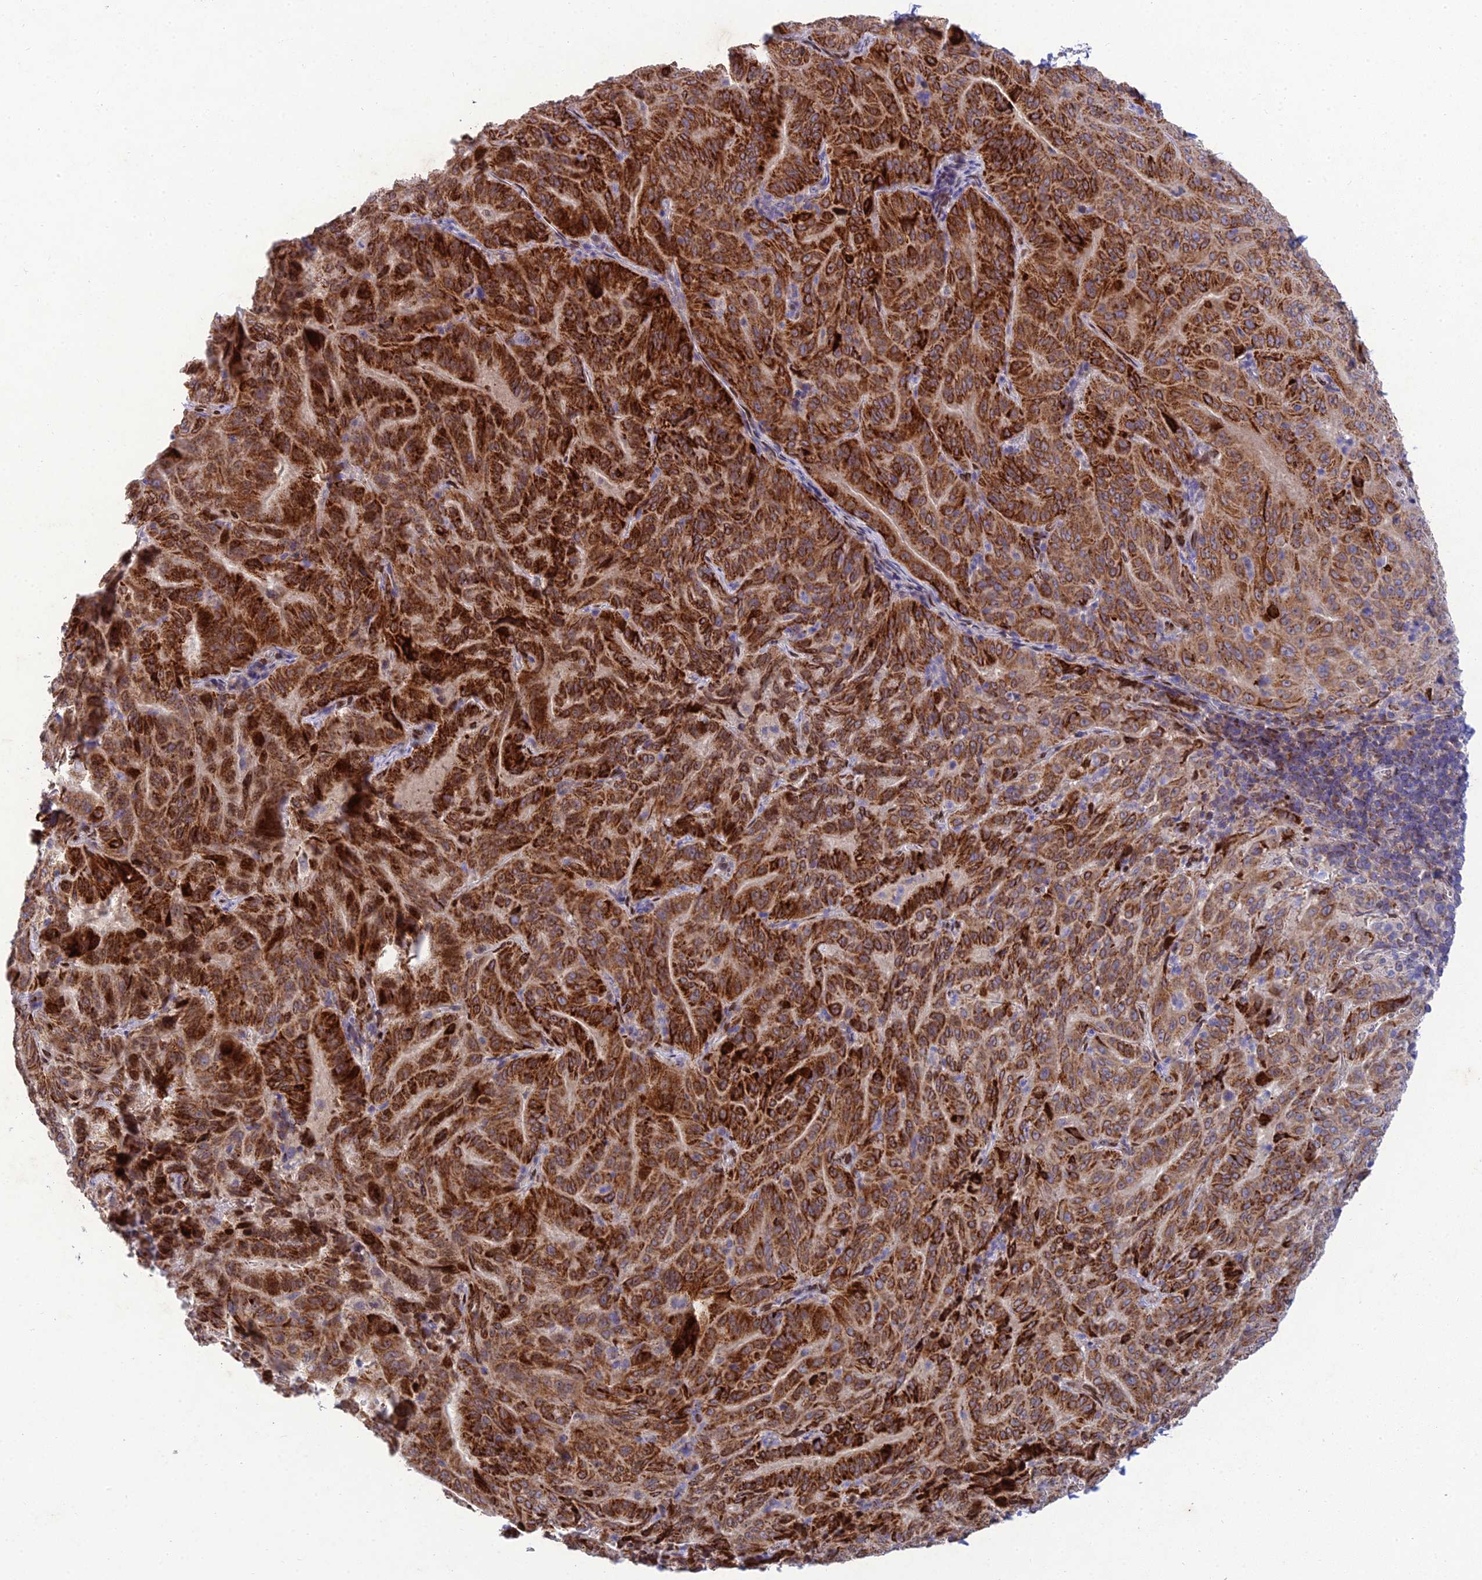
{"staining": {"intensity": "strong", "quantity": ">75%", "location": "cytoplasmic/membranous"}, "tissue": "pancreatic cancer", "cell_type": "Tumor cells", "image_type": "cancer", "snomed": [{"axis": "morphology", "description": "Adenocarcinoma, NOS"}, {"axis": "topography", "description": "Pancreas"}], "caption": "This image demonstrates immunohistochemistry staining of pancreatic cancer (adenocarcinoma), with high strong cytoplasmic/membranous staining in approximately >75% of tumor cells.", "gene": "MGAT2", "patient": {"sex": "male", "age": 63}}